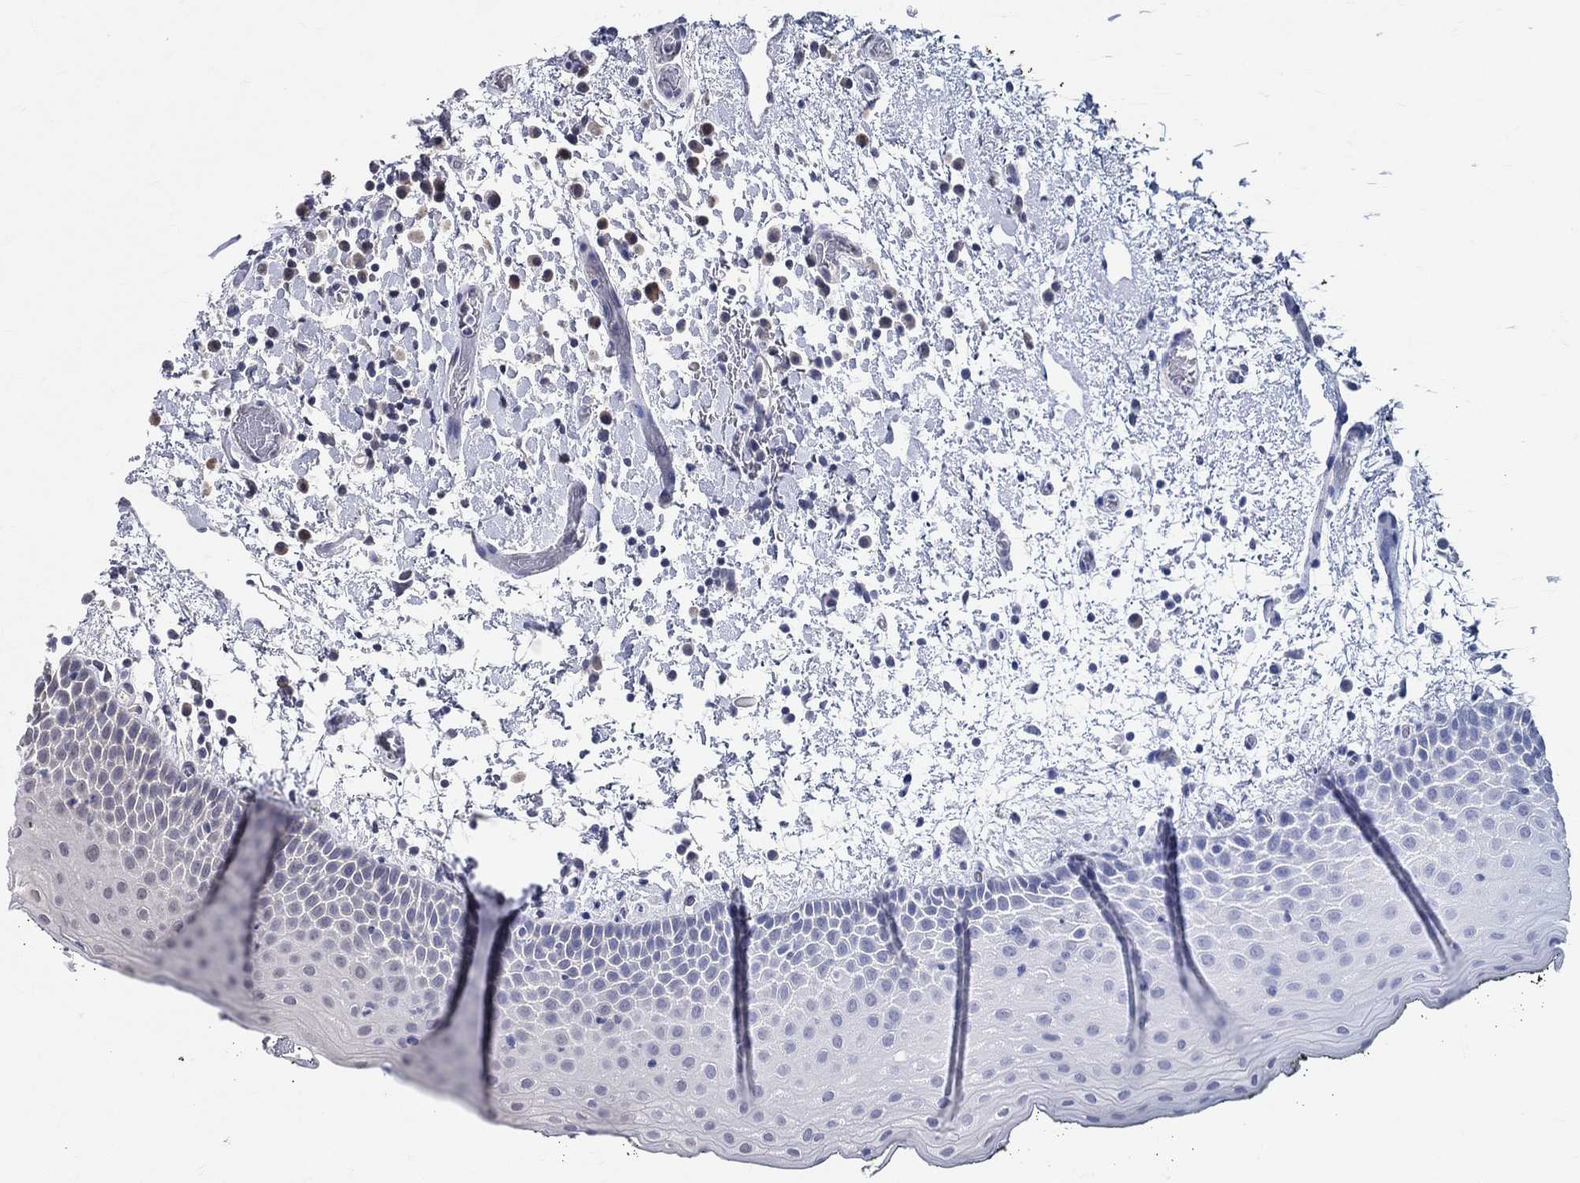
{"staining": {"intensity": "negative", "quantity": "none", "location": "none"}, "tissue": "oral mucosa", "cell_type": "Squamous epithelial cells", "image_type": "normal", "snomed": [{"axis": "morphology", "description": "Normal tissue, NOS"}, {"axis": "morphology", "description": "Squamous cell carcinoma, NOS"}, {"axis": "topography", "description": "Oral tissue"}, {"axis": "topography", "description": "Tounge, NOS"}, {"axis": "topography", "description": "Head-Neck"}], "caption": "Benign oral mucosa was stained to show a protein in brown. There is no significant staining in squamous epithelial cells. (Stains: DAB immunohistochemistry with hematoxylin counter stain, Microscopy: brightfield microscopy at high magnification).", "gene": "DLG4", "patient": {"sex": "female", "age": 80}}